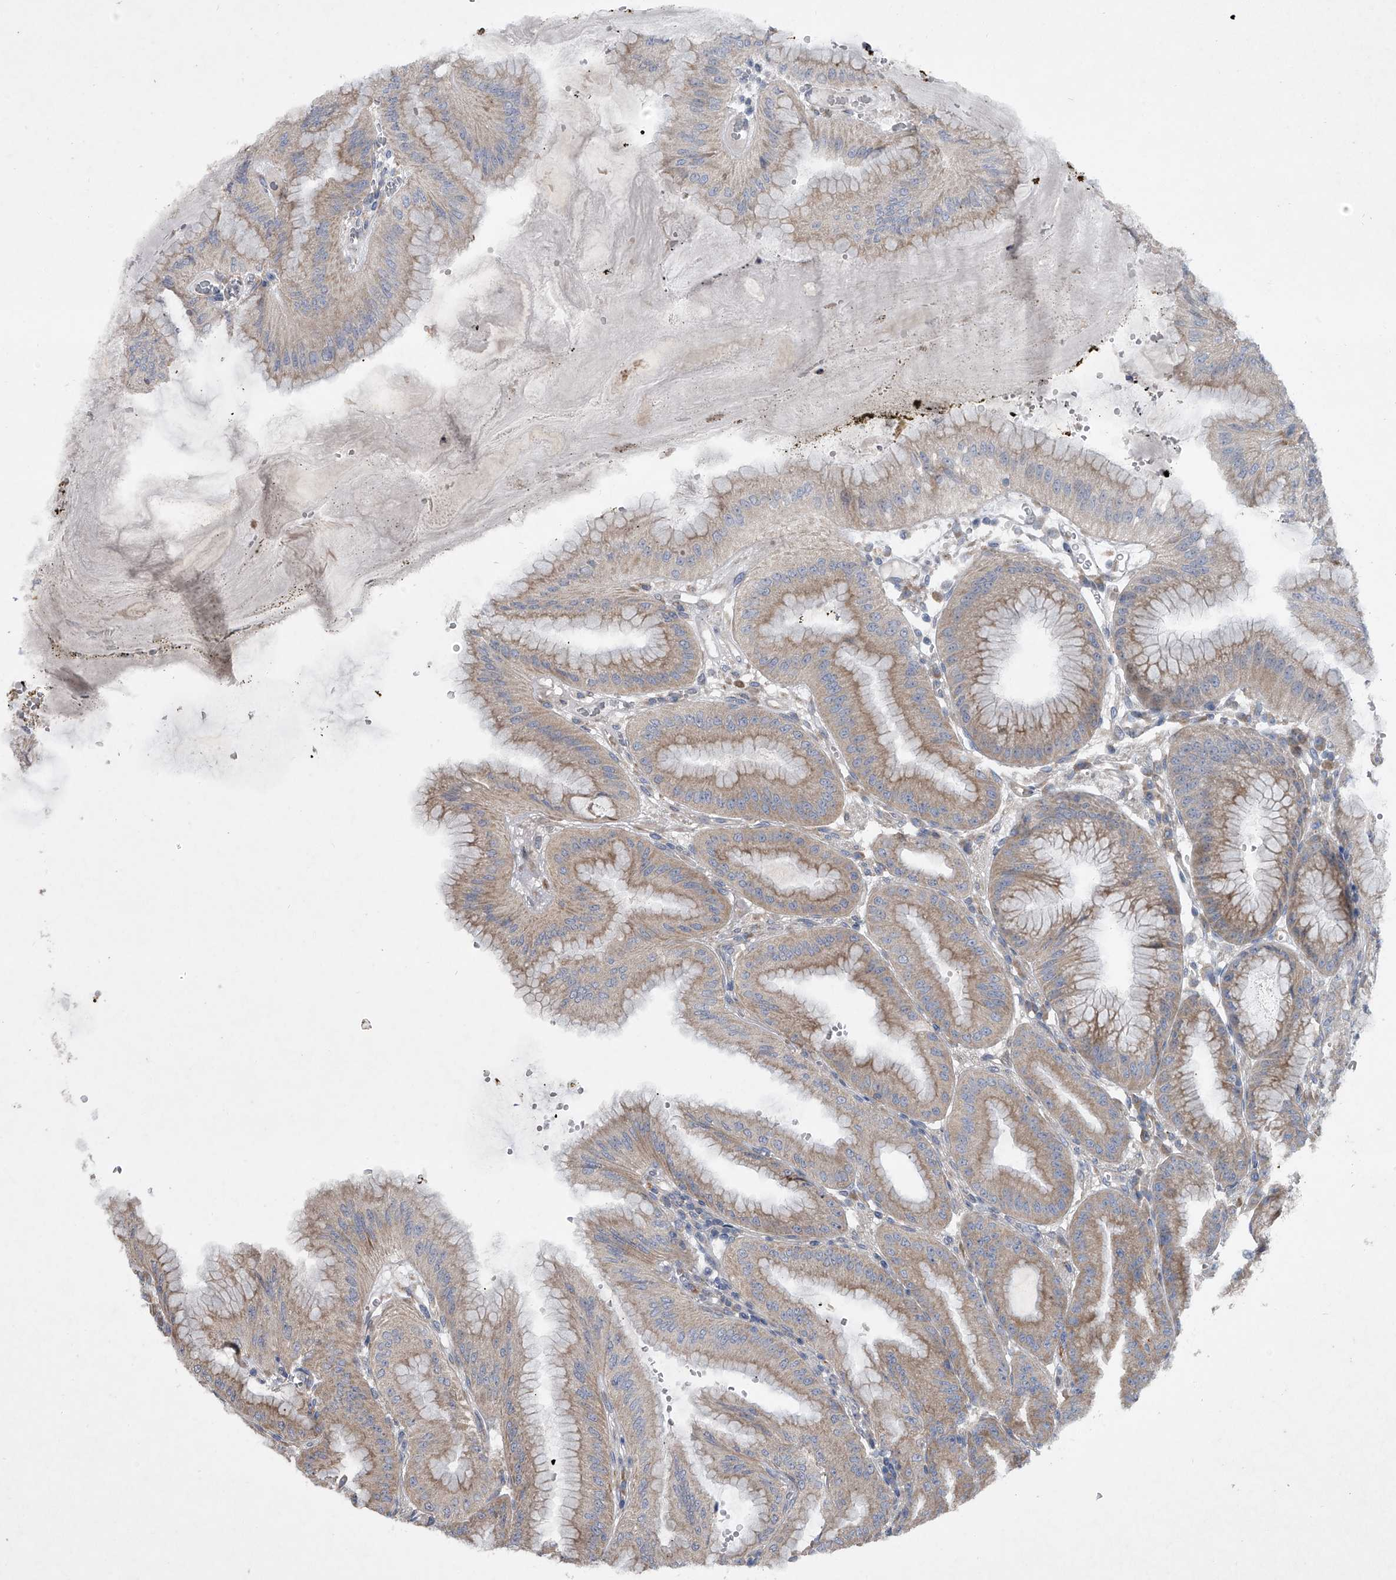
{"staining": {"intensity": "moderate", "quantity": ">75%", "location": "cytoplasmic/membranous"}, "tissue": "stomach", "cell_type": "Glandular cells", "image_type": "normal", "snomed": [{"axis": "morphology", "description": "Normal tissue, NOS"}, {"axis": "topography", "description": "Stomach, lower"}], "caption": "Unremarkable stomach reveals moderate cytoplasmic/membranous positivity in about >75% of glandular cells, visualized by immunohistochemistry.", "gene": "DOCK9", "patient": {"sex": "male", "age": 71}}